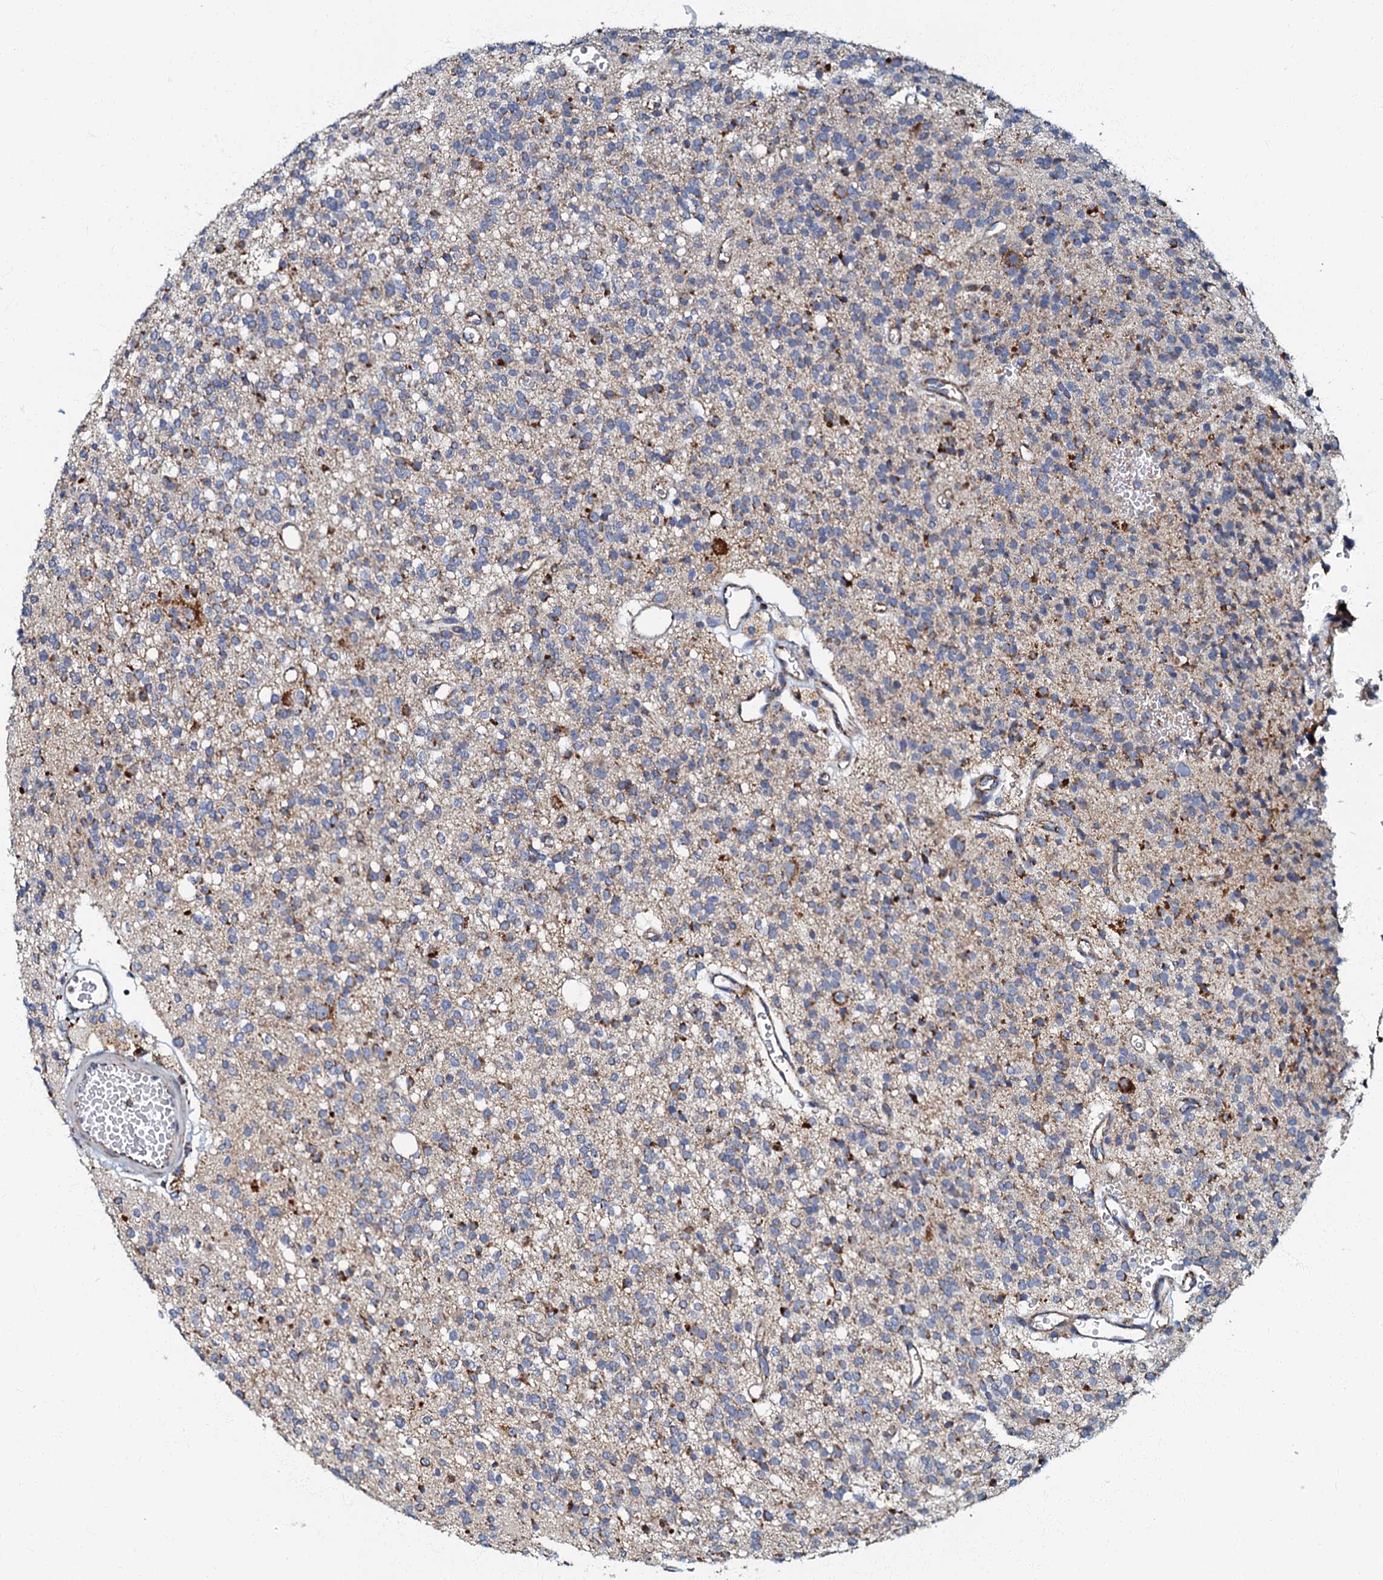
{"staining": {"intensity": "strong", "quantity": "25%-75%", "location": "cytoplasmic/membranous"}, "tissue": "glioma", "cell_type": "Tumor cells", "image_type": "cancer", "snomed": [{"axis": "morphology", "description": "Glioma, malignant, High grade"}, {"axis": "topography", "description": "Brain"}], "caption": "High-grade glioma (malignant) stained with a protein marker exhibits strong staining in tumor cells.", "gene": "NDUFA12", "patient": {"sex": "male", "age": 34}}